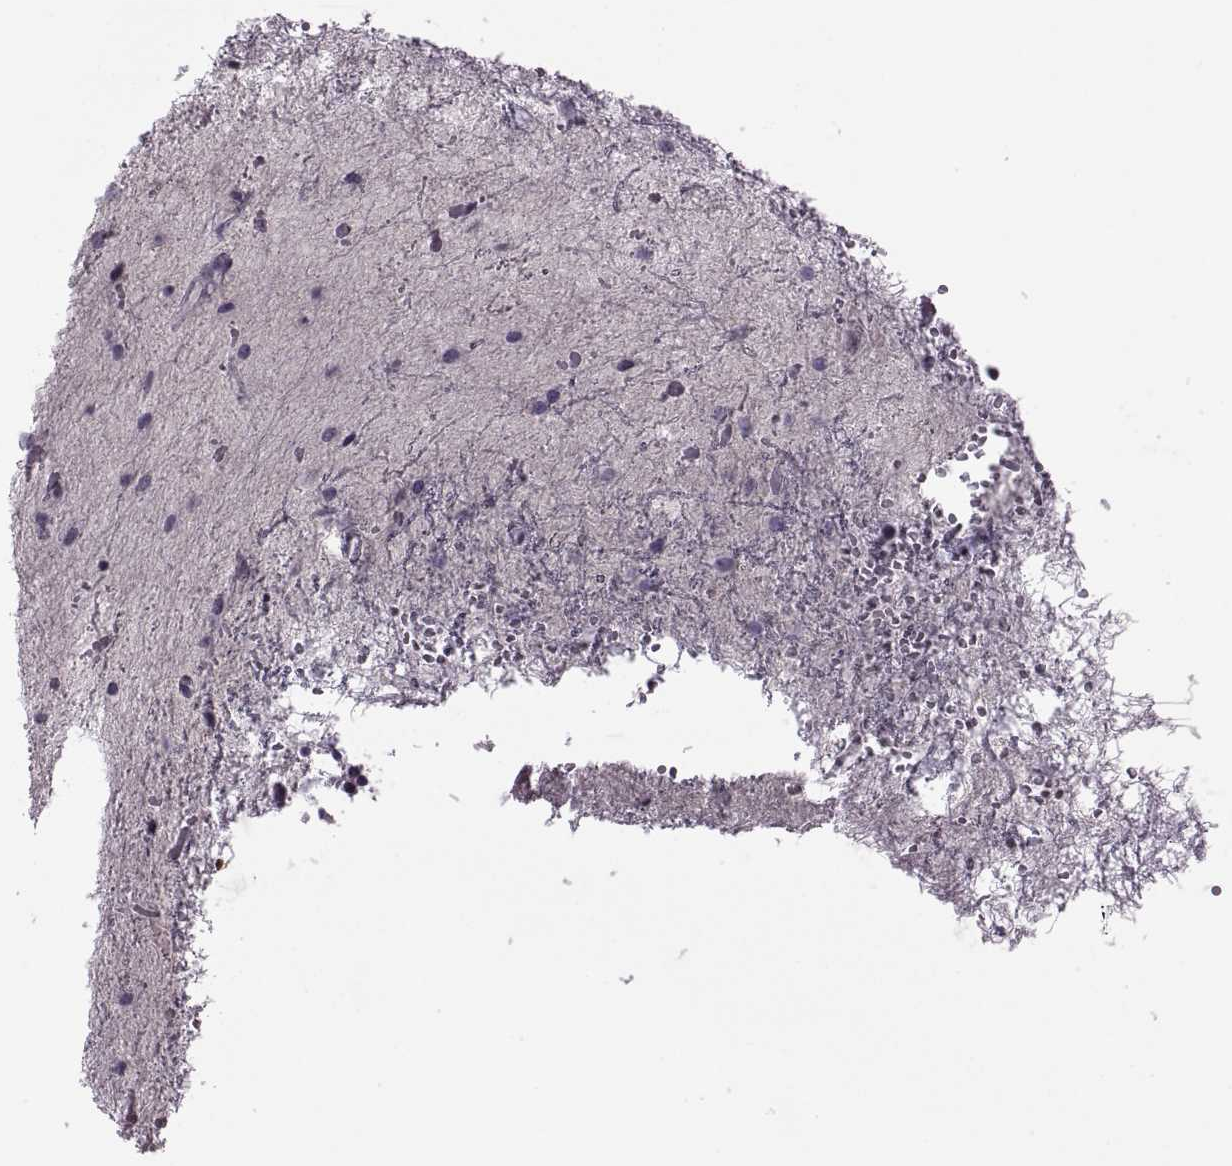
{"staining": {"intensity": "negative", "quantity": "none", "location": "none"}, "tissue": "glioma", "cell_type": "Tumor cells", "image_type": "cancer", "snomed": [{"axis": "morphology", "description": "Glioma, malignant, Low grade"}, {"axis": "topography", "description": "Cerebellum"}], "caption": "Immunohistochemistry (IHC) of malignant glioma (low-grade) reveals no positivity in tumor cells.", "gene": "RSPH6A", "patient": {"sex": "female", "age": 14}}